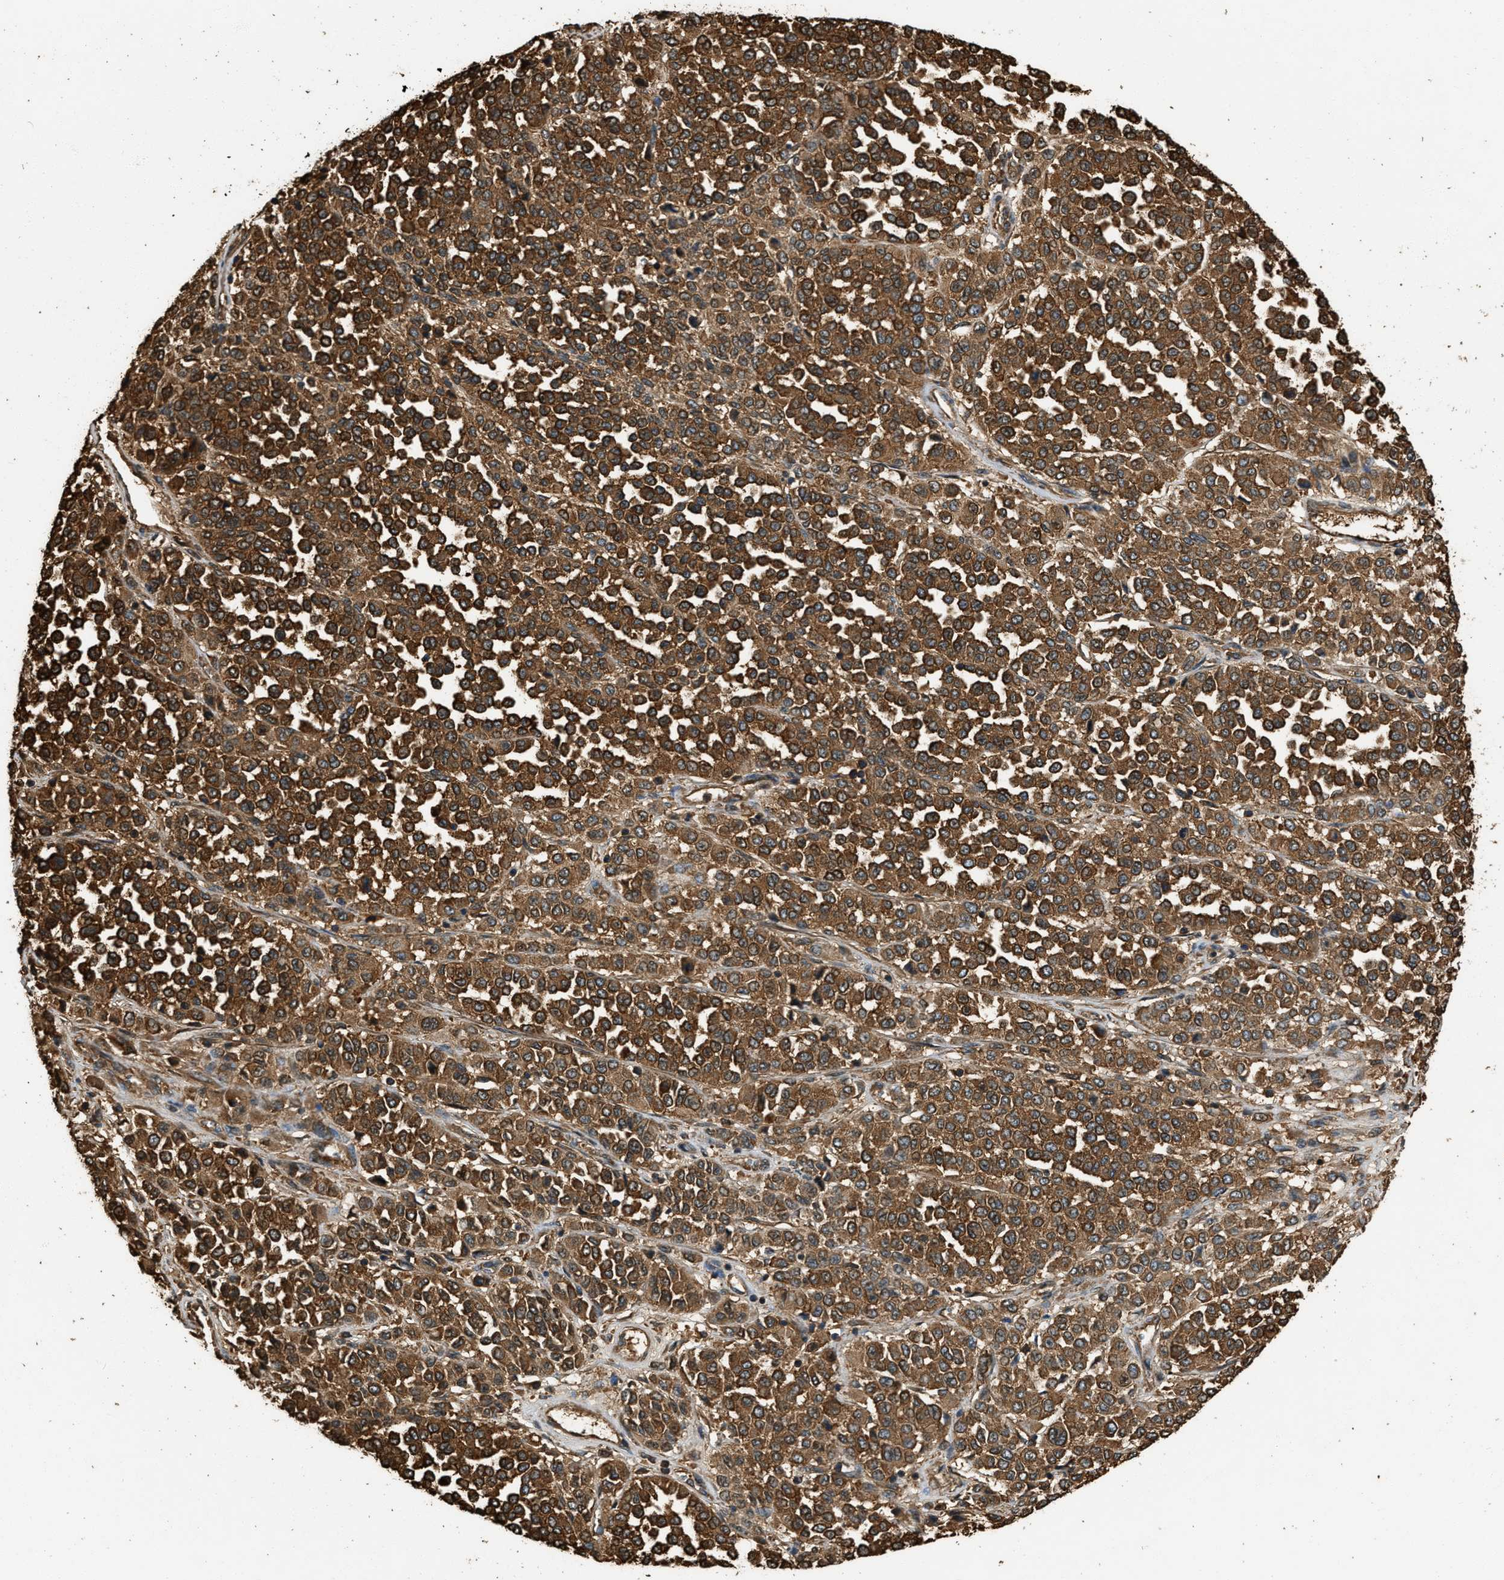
{"staining": {"intensity": "strong", "quantity": ">75%", "location": "cytoplasmic/membranous"}, "tissue": "melanoma", "cell_type": "Tumor cells", "image_type": "cancer", "snomed": [{"axis": "morphology", "description": "Malignant melanoma, Metastatic site"}, {"axis": "topography", "description": "Pancreas"}], "caption": "Immunohistochemical staining of malignant melanoma (metastatic site) demonstrates strong cytoplasmic/membranous protein positivity in about >75% of tumor cells.", "gene": "YARS1", "patient": {"sex": "female", "age": 30}}